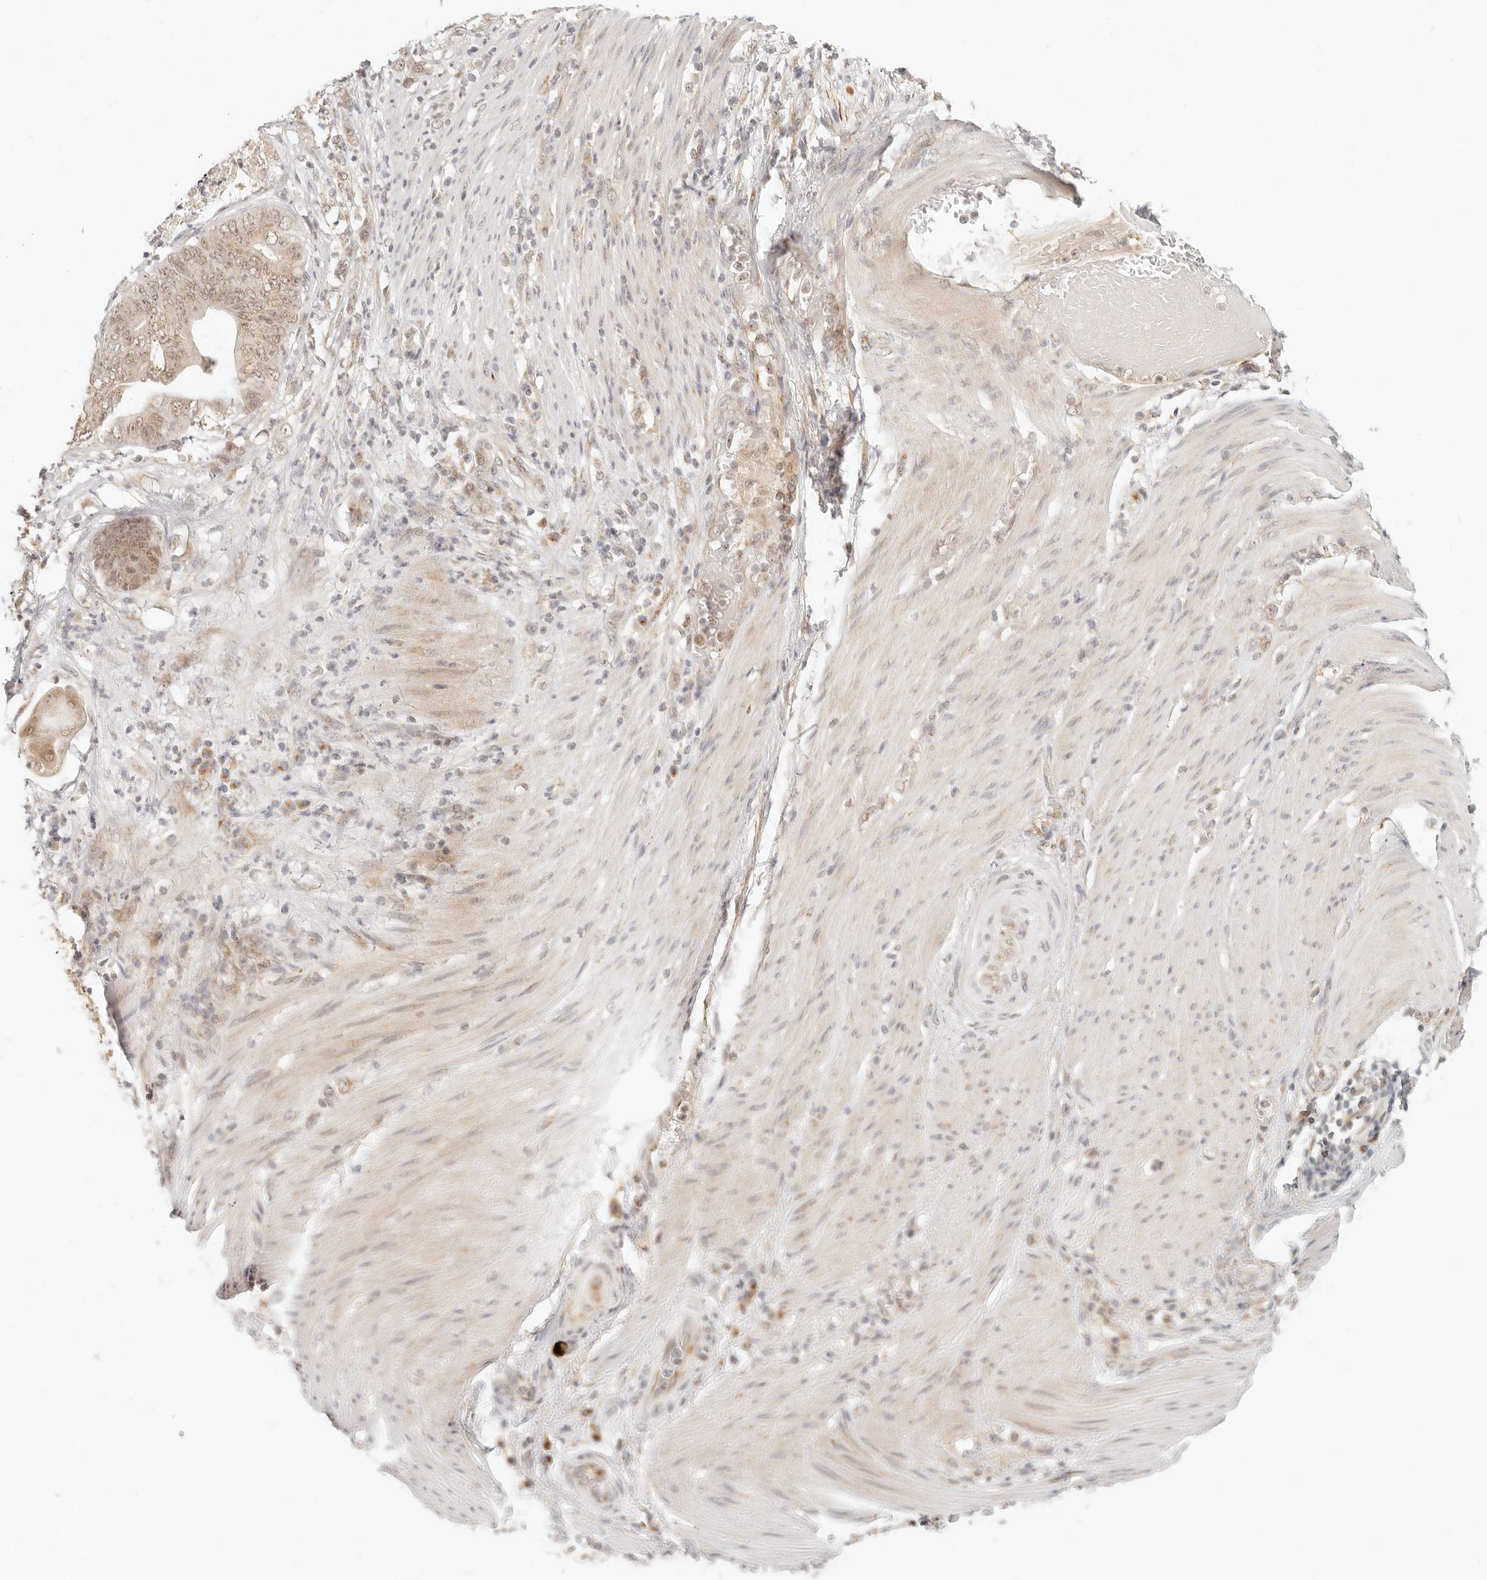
{"staining": {"intensity": "weak", "quantity": ">75%", "location": "cytoplasmic/membranous,nuclear"}, "tissue": "stomach cancer", "cell_type": "Tumor cells", "image_type": "cancer", "snomed": [{"axis": "morphology", "description": "Adenocarcinoma, NOS"}, {"axis": "topography", "description": "Stomach"}], "caption": "Protein expression analysis of human stomach cancer (adenocarcinoma) reveals weak cytoplasmic/membranous and nuclear positivity in about >75% of tumor cells.", "gene": "INTS11", "patient": {"sex": "female", "age": 73}}